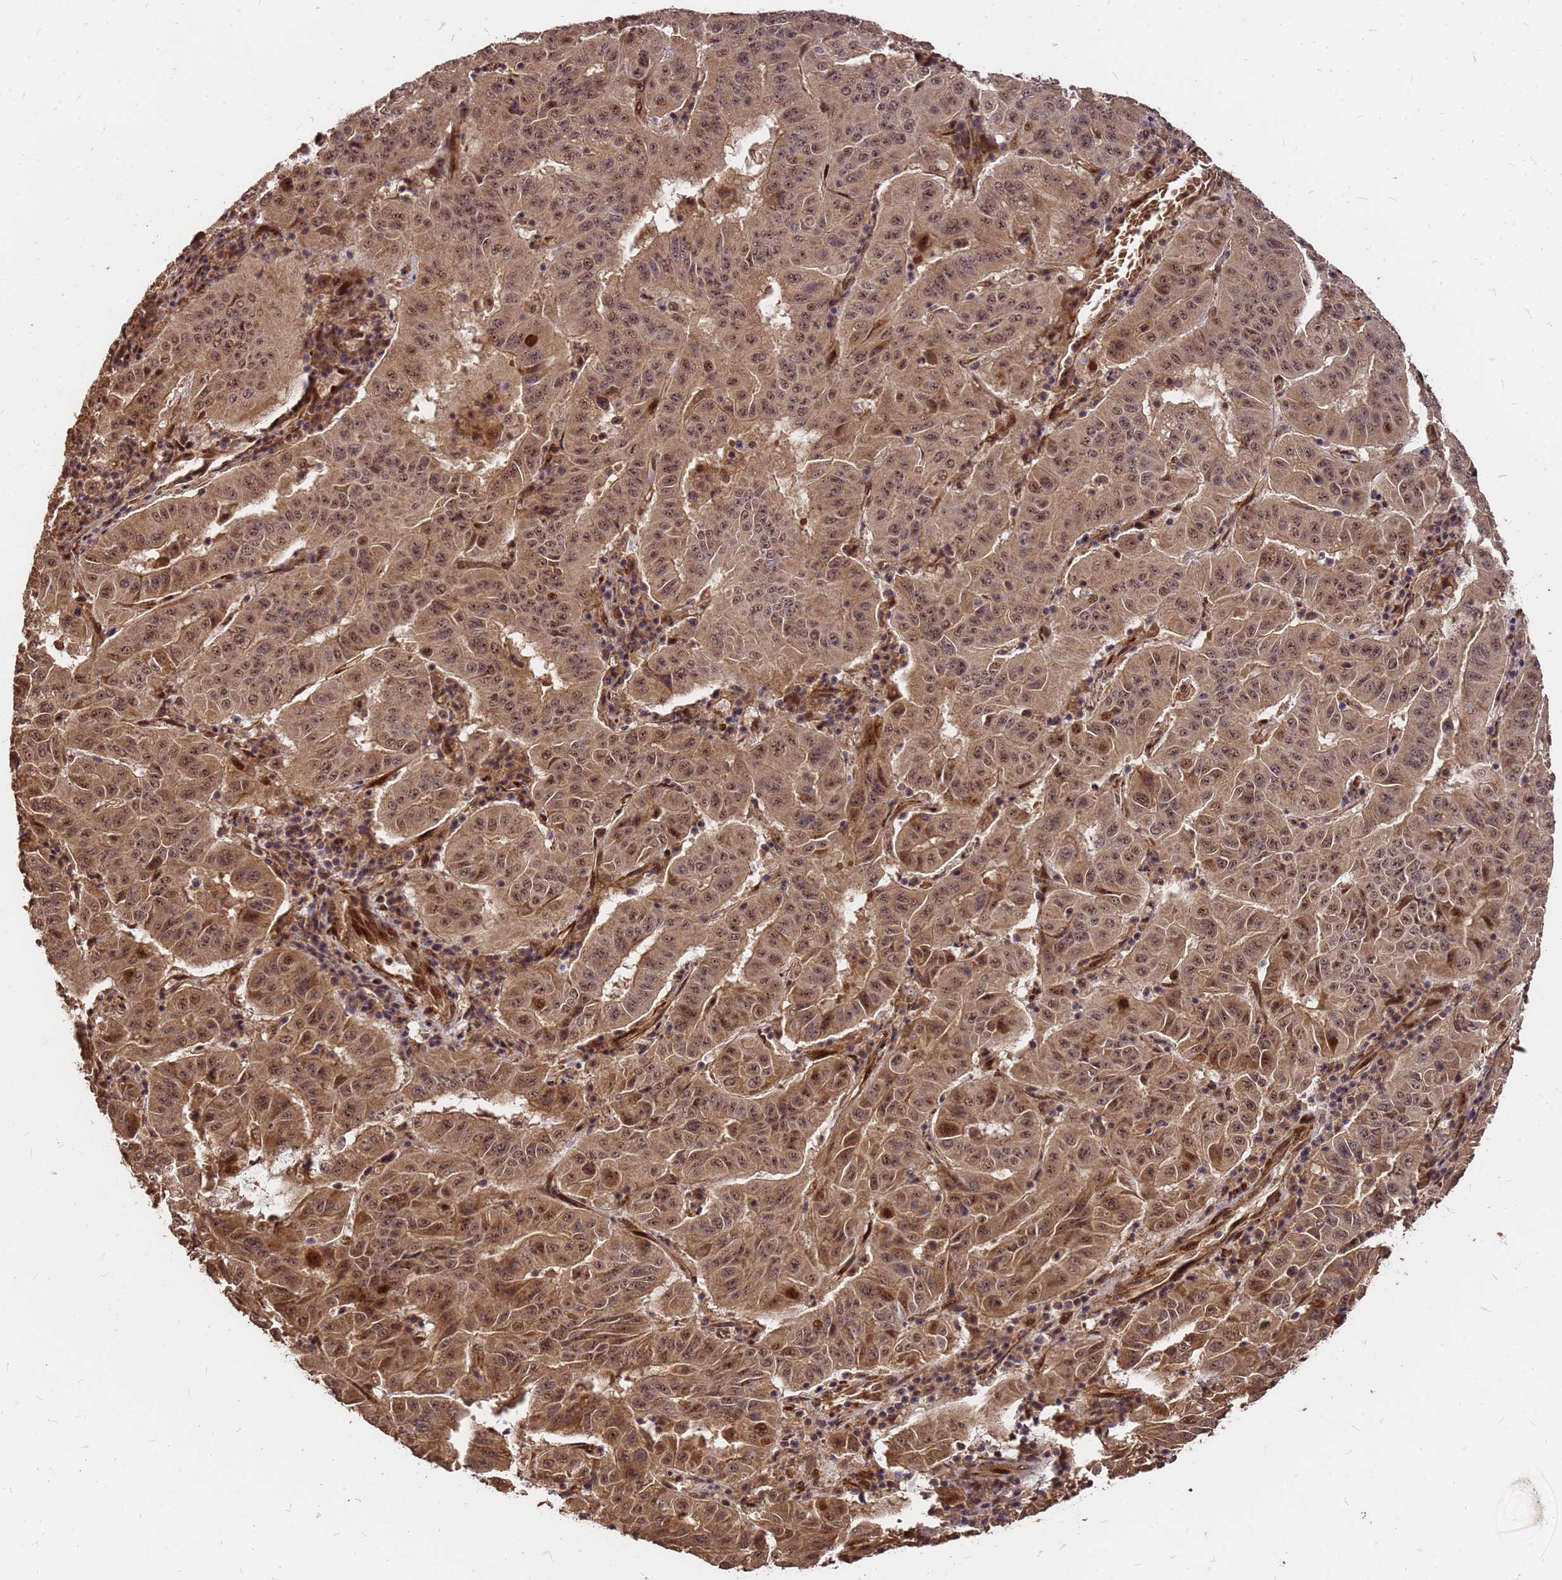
{"staining": {"intensity": "moderate", "quantity": ">75%", "location": "cytoplasmic/membranous,nuclear"}, "tissue": "pancreatic cancer", "cell_type": "Tumor cells", "image_type": "cancer", "snomed": [{"axis": "morphology", "description": "Adenocarcinoma, NOS"}, {"axis": "topography", "description": "Pancreas"}], "caption": "Pancreatic adenocarcinoma stained with a brown dye shows moderate cytoplasmic/membranous and nuclear positive expression in approximately >75% of tumor cells.", "gene": "GPATCH8", "patient": {"sex": "male", "age": 63}}